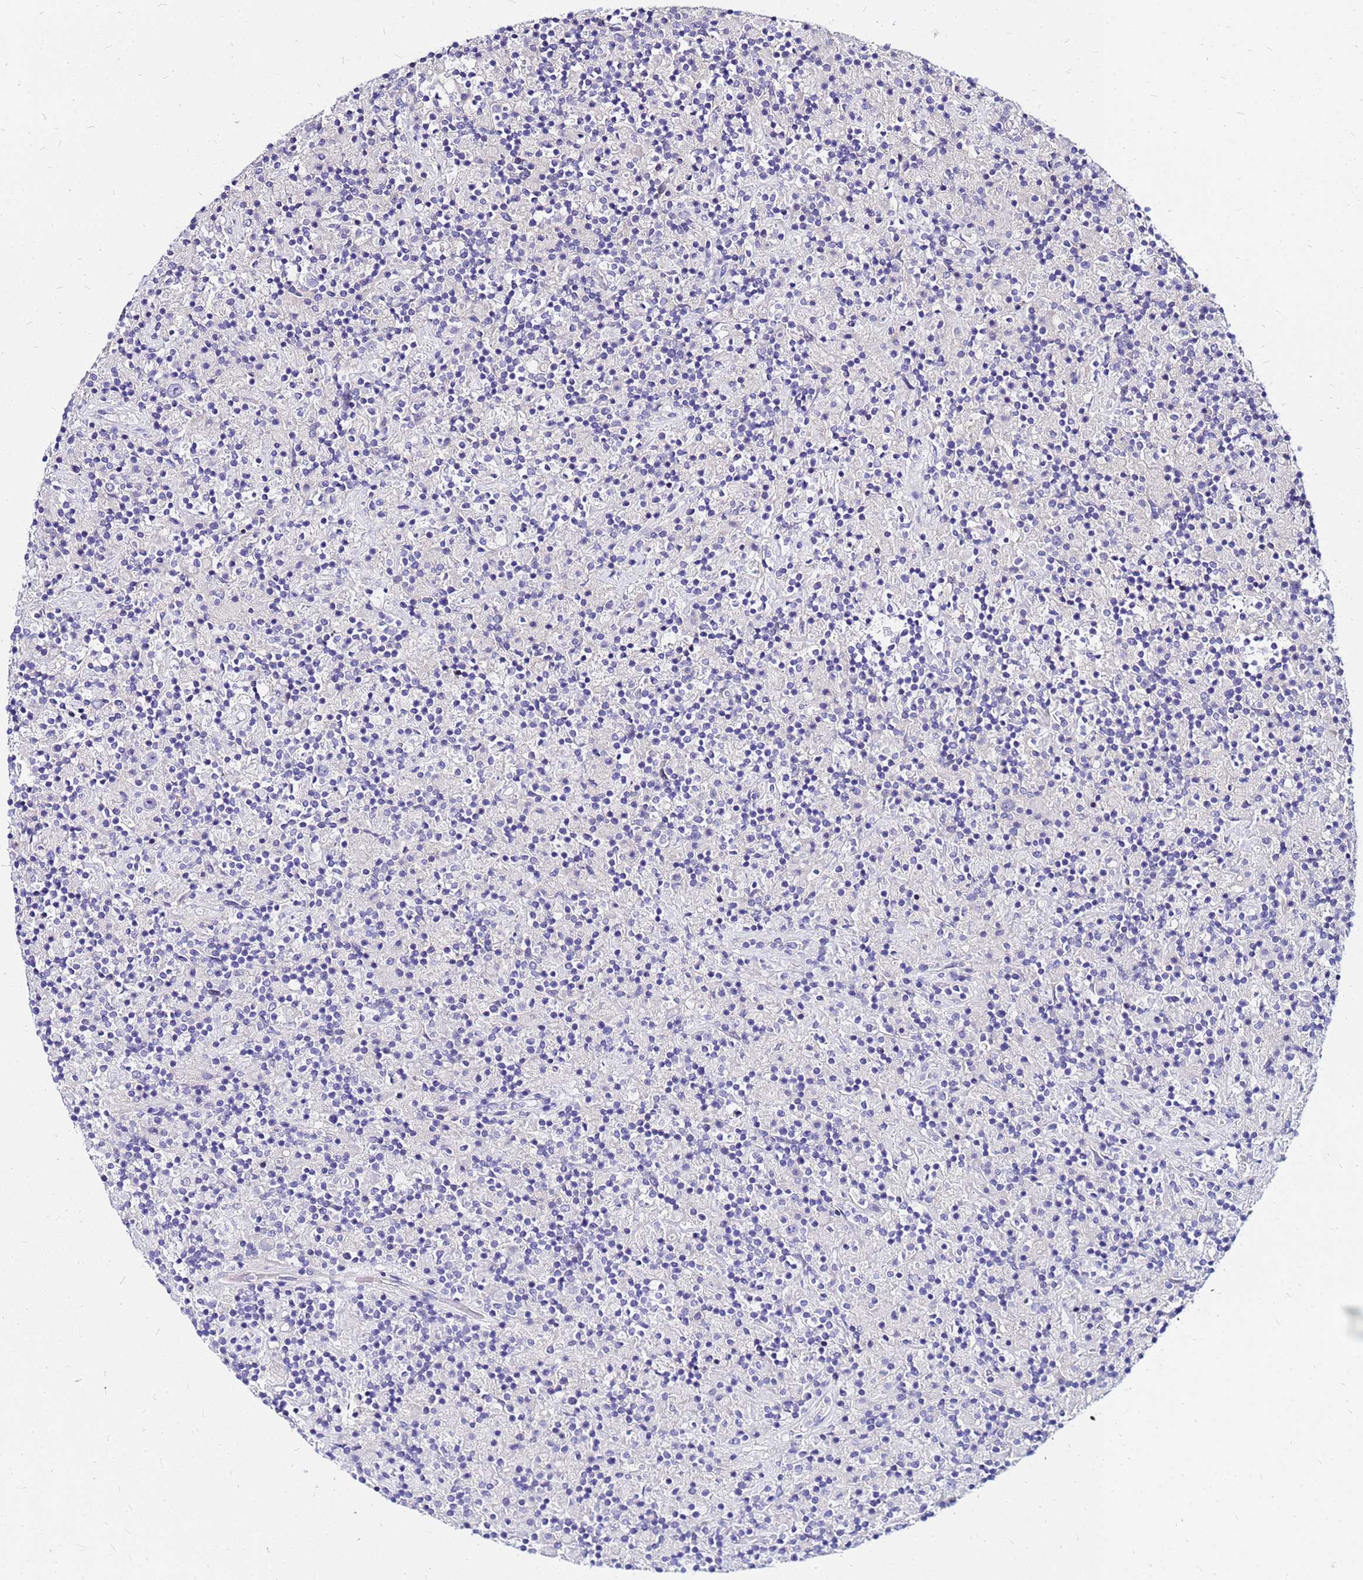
{"staining": {"intensity": "negative", "quantity": "none", "location": "none"}, "tissue": "lymphoma", "cell_type": "Tumor cells", "image_type": "cancer", "snomed": [{"axis": "morphology", "description": "Hodgkin's disease, NOS"}, {"axis": "topography", "description": "Lymph node"}], "caption": "Tumor cells are negative for brown protein staining in lymphoma.", "gene": "ARHGEF5", "patient": {"sex": "male", "age": 70}}